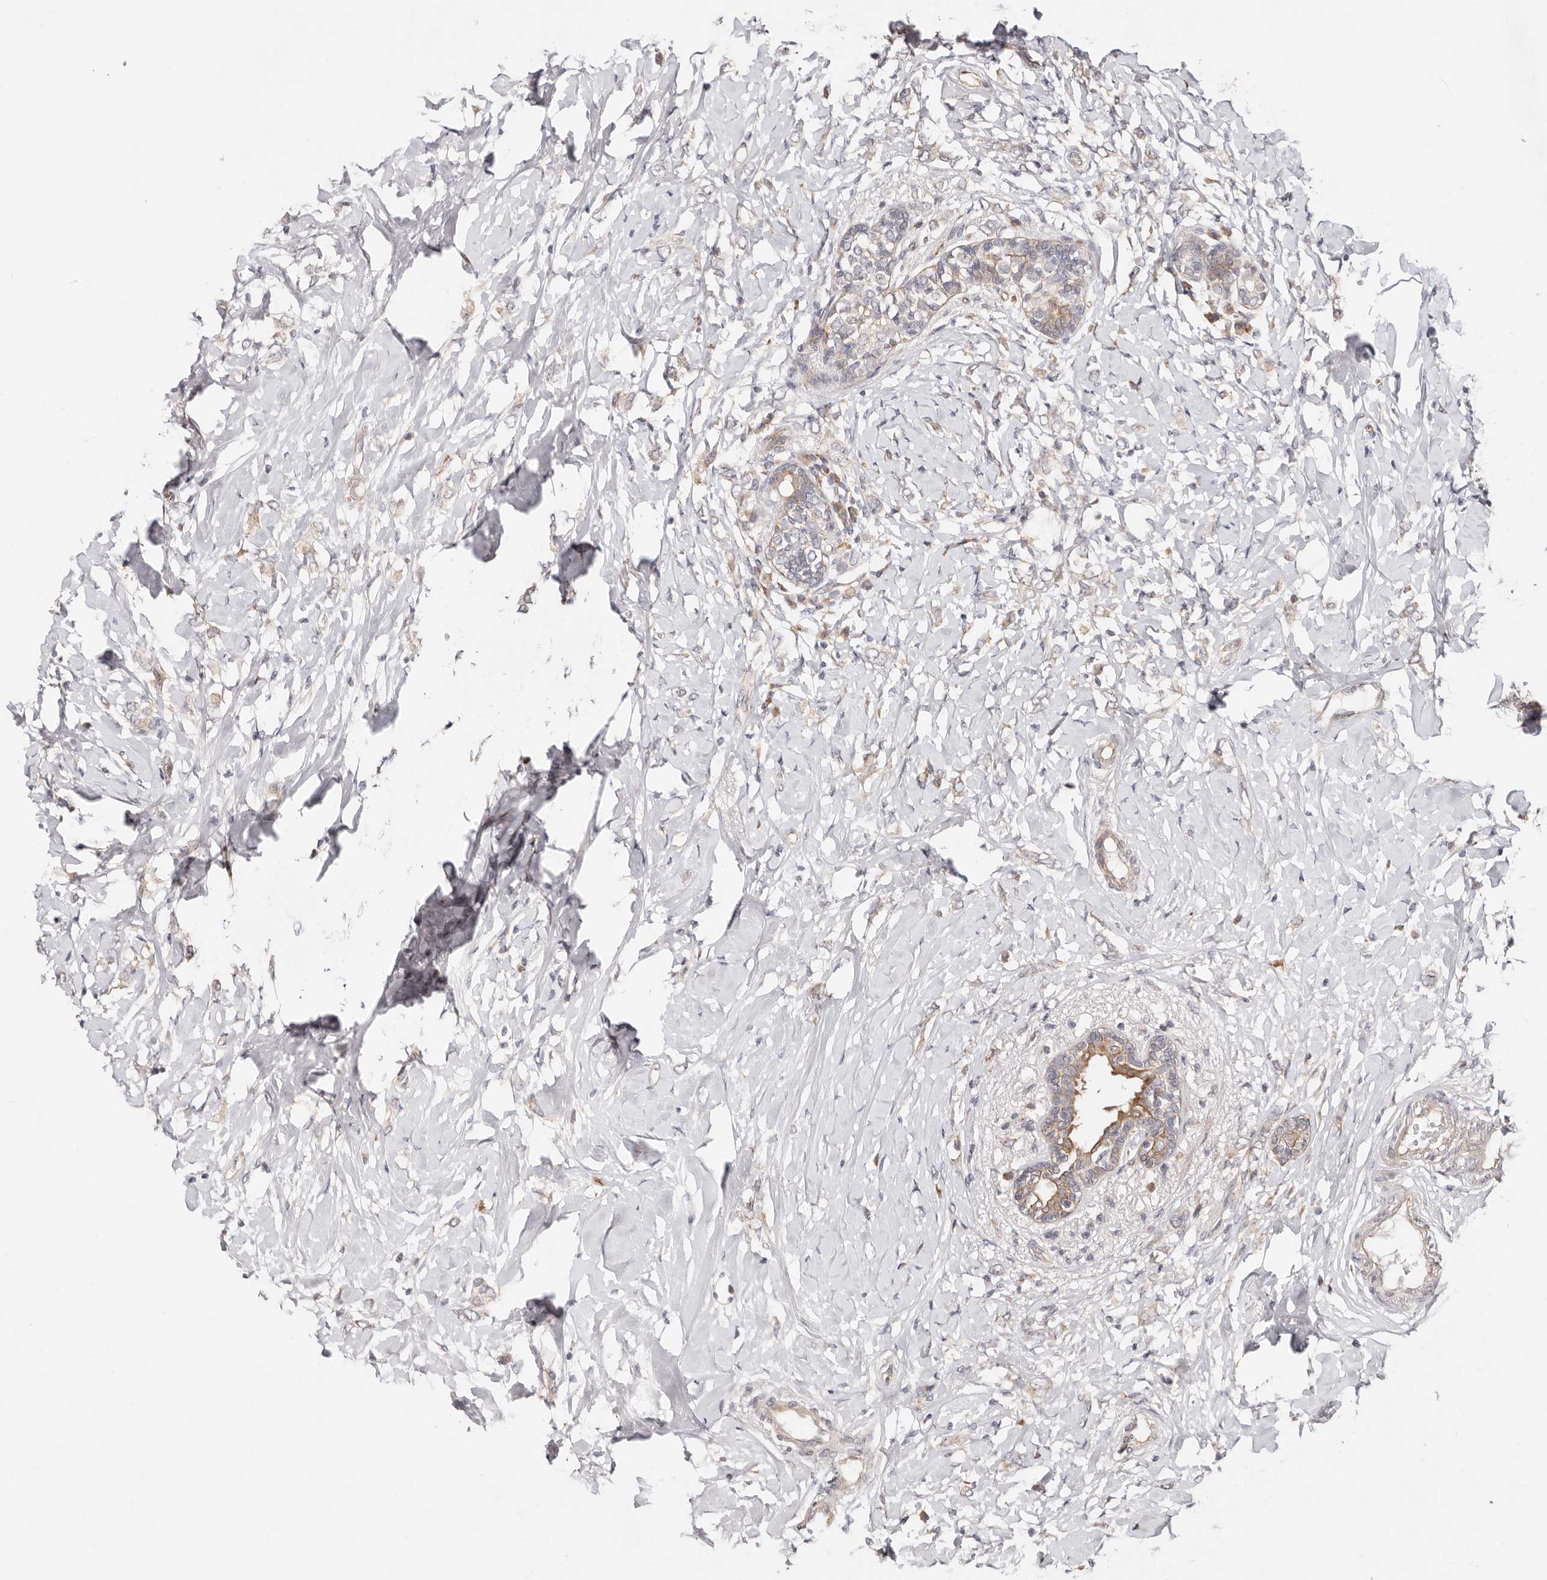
{"staining": {"intensity": "weak", "quantity": "<25%", "location": "cytoplasmic/membranous"}, "tissue": "breast cancer", "cell_type": "Tumor cells", "image_type": "cancer", "snomed": [{"axis": "morphology", "description": "Normal tissue, NOS"}, {"axis": "morphology", "description": "Lobular carcinoma"}, {"axis": "topography", "description": "Breast"}], "caption": "This is an immunohistochemistry histopathology image of breast cancer. There is no expression in tumor cells.", "gene": "BCL2L15", "patient": {"sex": "female", "age": 47}}